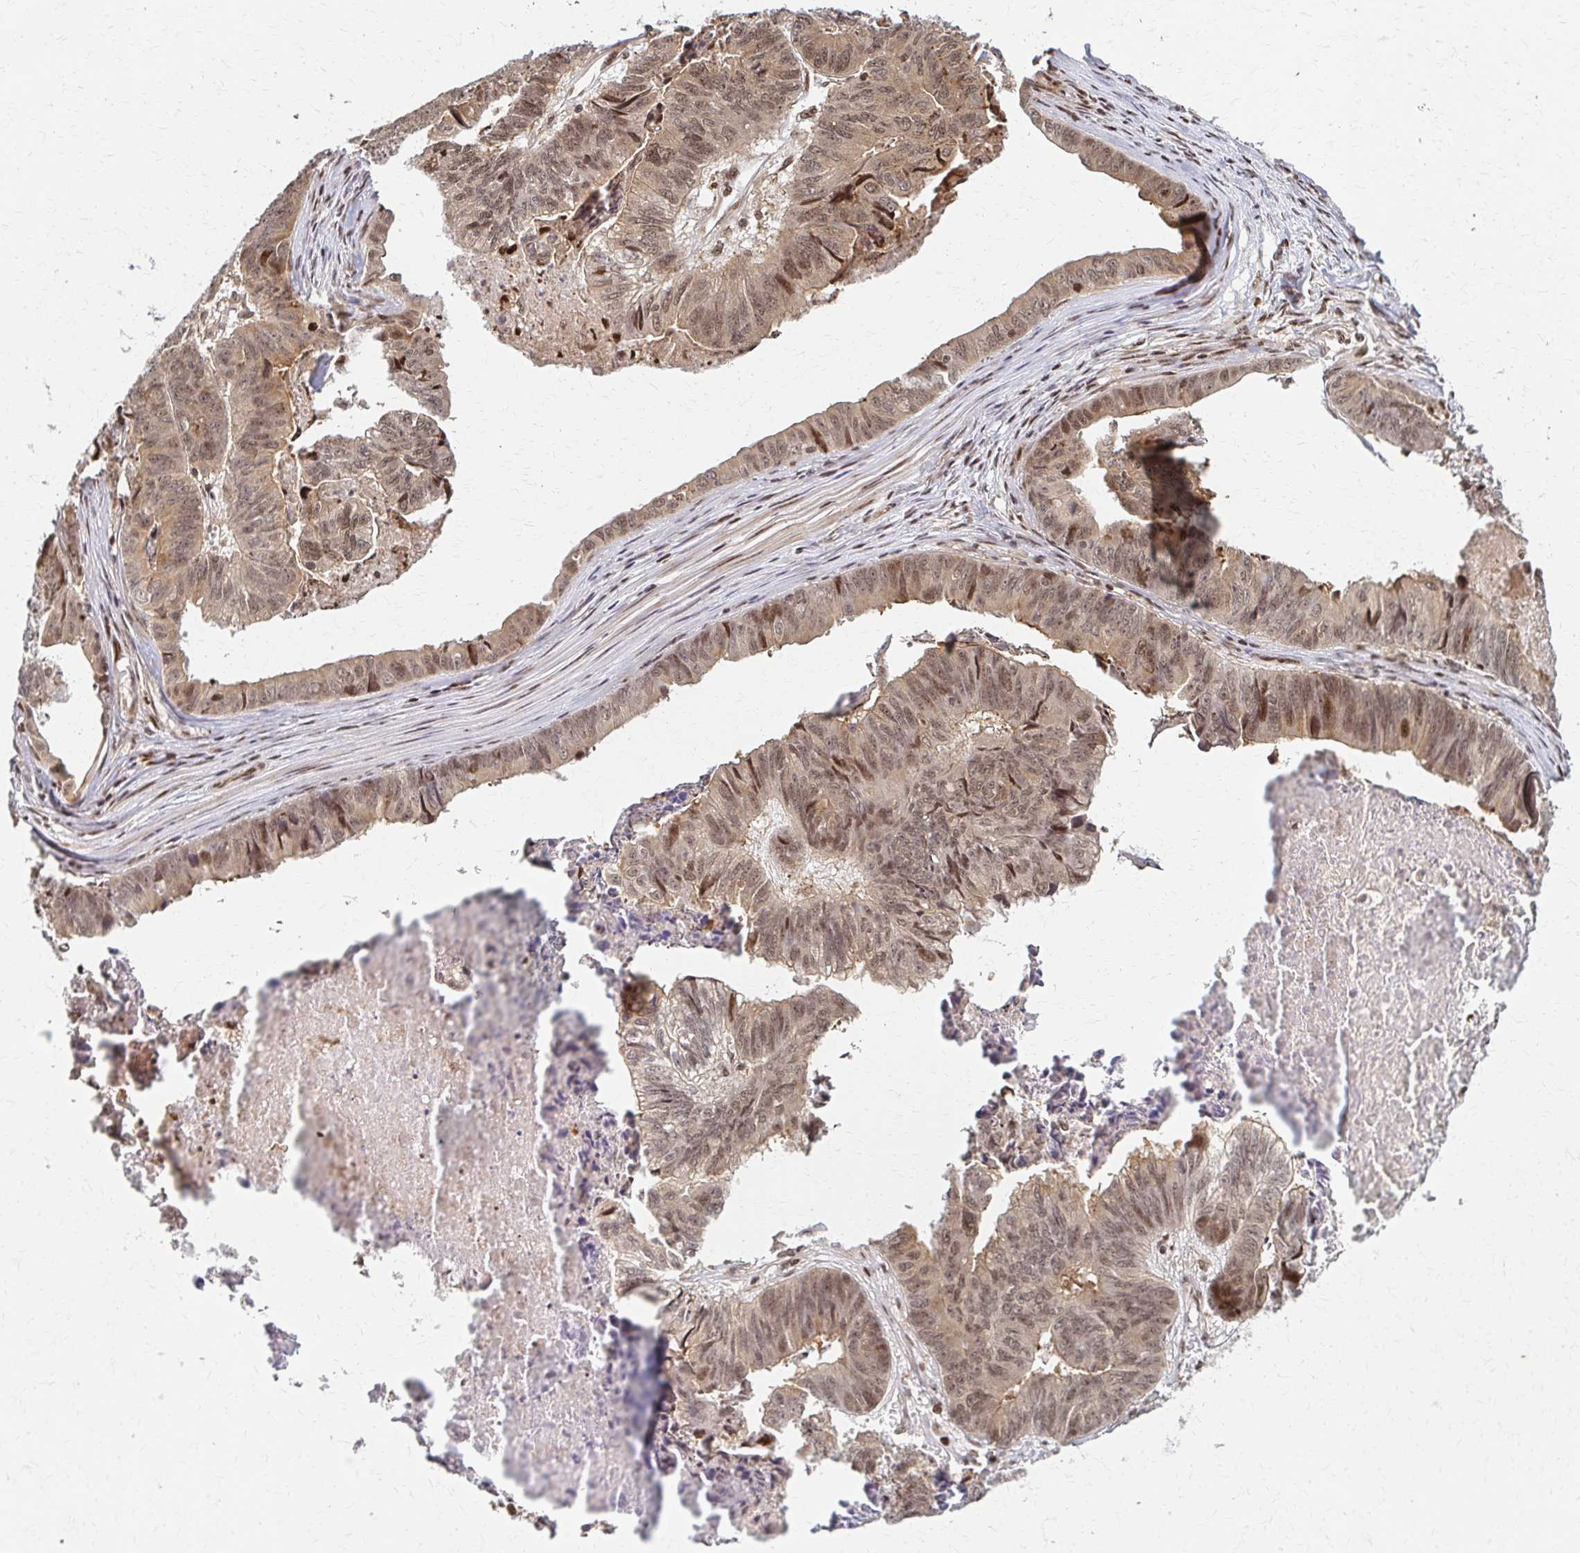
{"staining": {"intensity": "weak", "quantity": ">75%", "location": "cytoplasmic/membranous,nuclear"}, "tissue": "stomach cancer", "cell_type": "Tumor cells", "image_type": "cancer", "snomed": [{"axis": "morphology", "description": "Adenocarcinoma, NOS"}, {"axis": "topography", "description": "Stomach, lower"}], "caption": "Weak cytoplasmic/membranous and nuclear expression for a protein is appreciated in approximately >75% of tumor cells of stomach cancer using immunohistochemistry (IHC).", "gene": "PSMD7", "patient": {"sex": "male", "age": 77}}